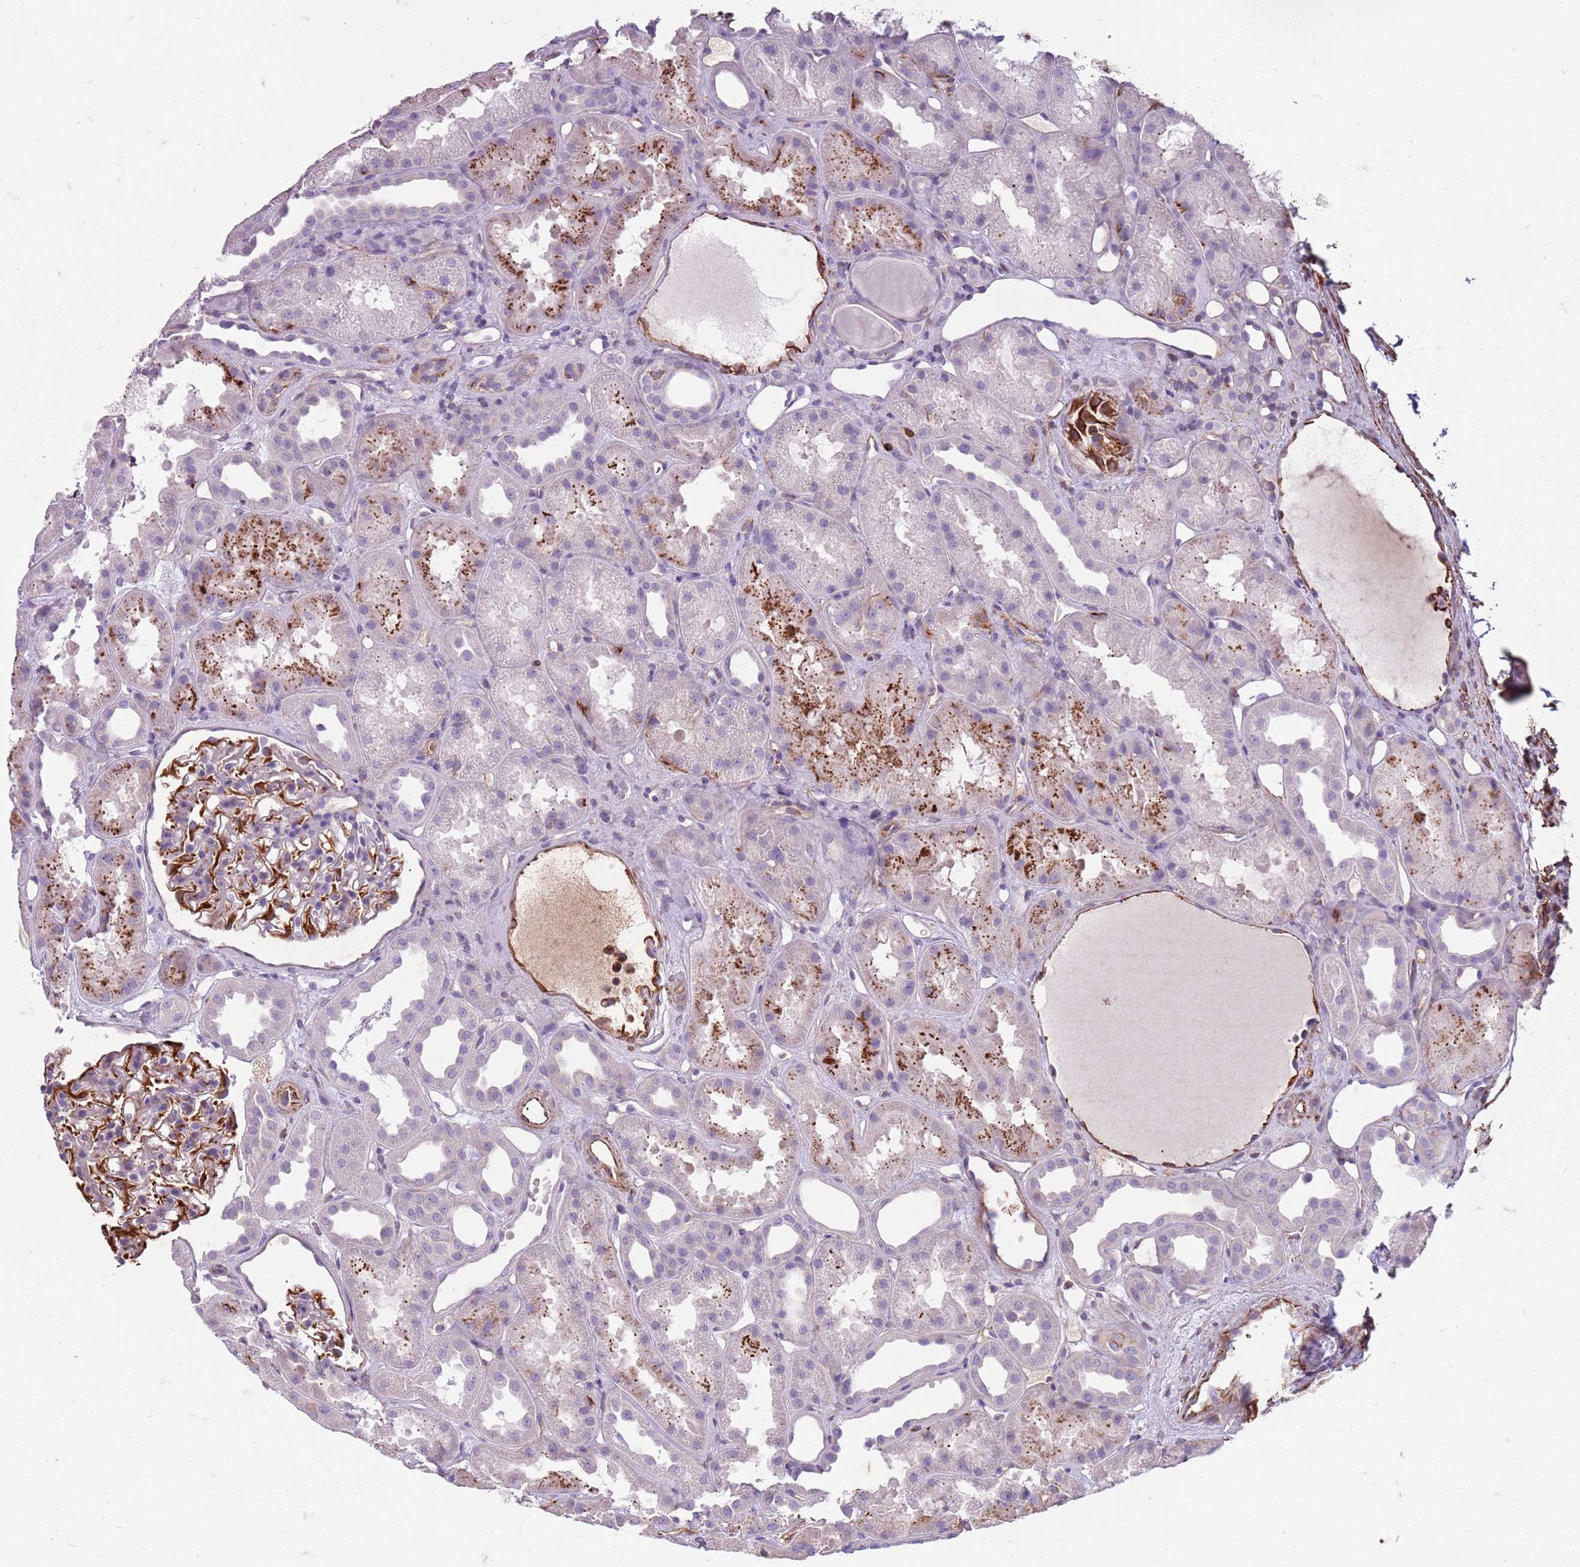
{"staining": {"intensity": "strong", "quantity": "25%-75%", "location": "cytoplasmic/membranous"}, "tissue": "kidney", "cell_type": "Cells in glomeruli", "image_type": "normal", "snomed": [{"axis": "morphology", "description": "Normal tissue, NOS"}, {"axis": "topography", "description": "Kidney"}], "caption": "Immunohistochemical staining of benign kidney displays high levels of strong cytoplasmic/membranous positivity in approximately 25%-75% of cells in glomeruli.", "gene": "TAS2R38", "patient": {"sex": "male", "age": 61}}